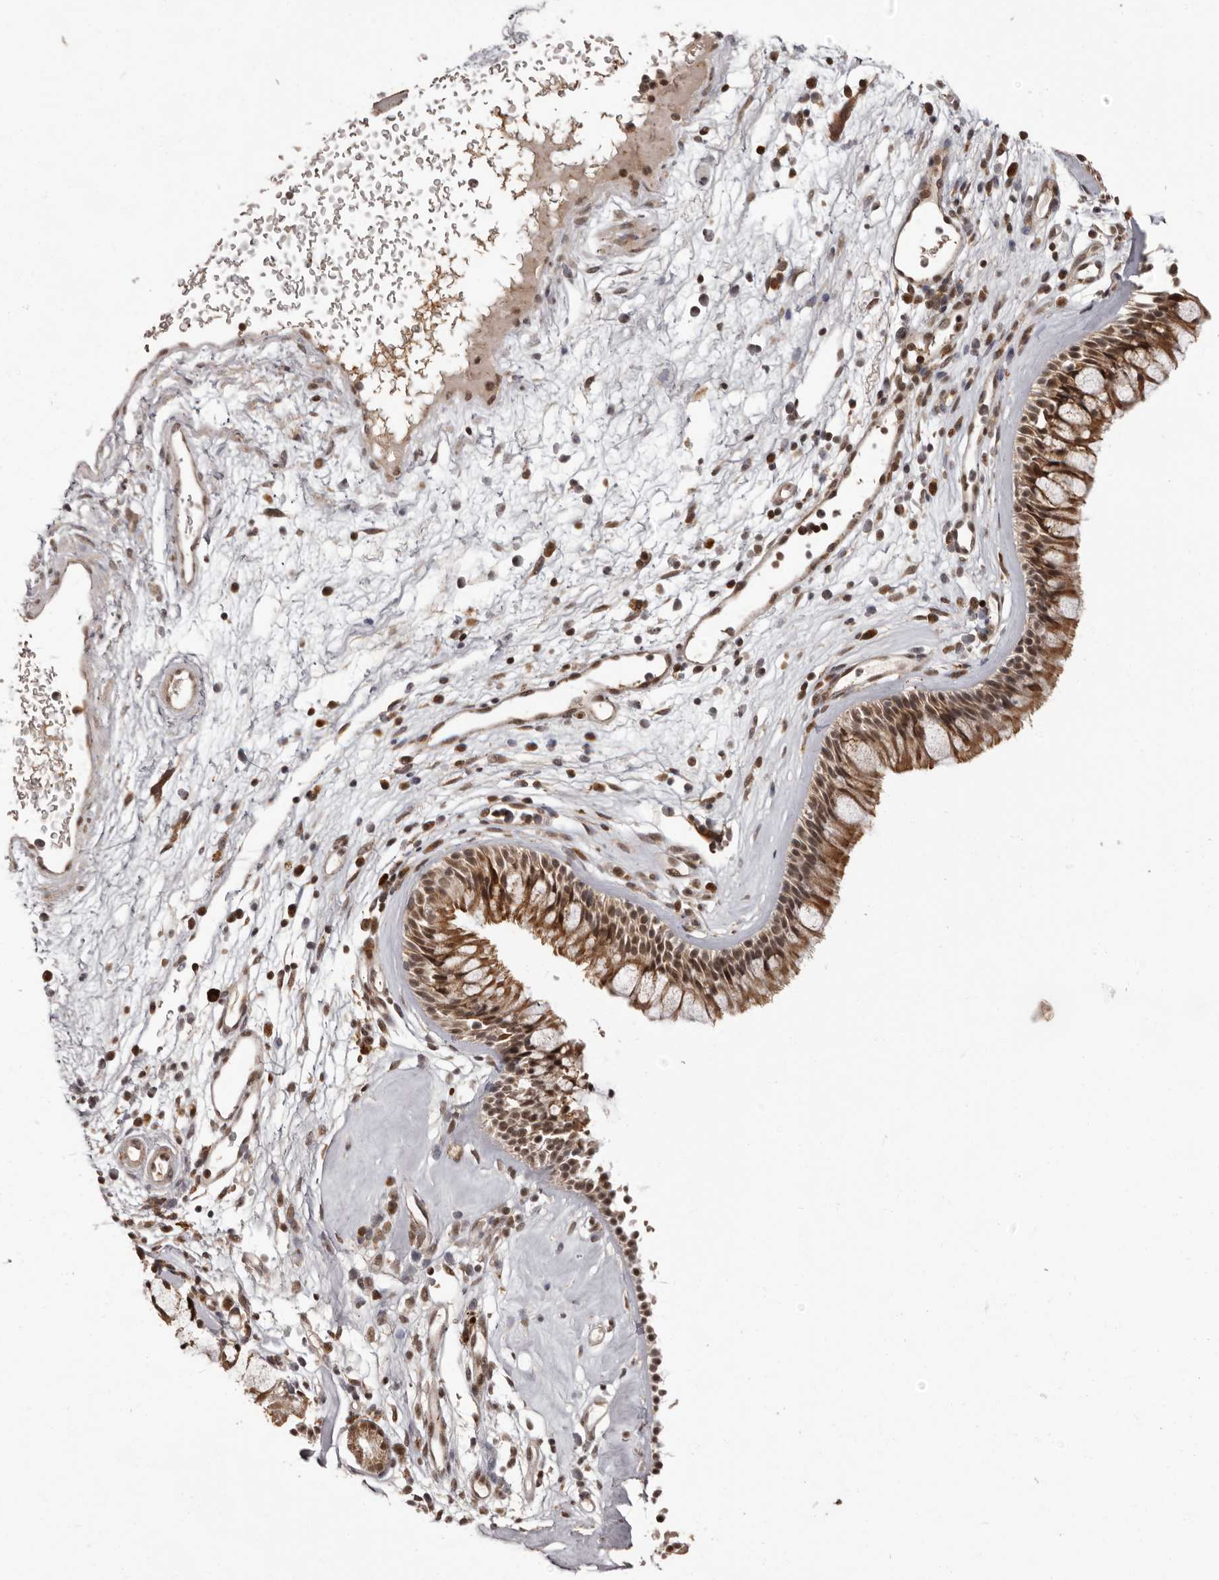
{"staining": {"intensity": "moderate", "quantity": ">75%", "location": "cytoplasmic/membranous,nuclear"}, "tissue": "nasopharynx", "cell_type": "Respiratory epithelial cells", "image_type": "normal", "snomed": [{"axis": "morphology", "description": "Normal tissue, NOS"}, {"axis": "morphology", "description": "Inflammation, NOS"}, {"axis": "morphology", "description": "Malignant melanoma, Metastatic site"}, {"axis": "topography", "description": "Nasopharynx"}], "caption": "A brown stain shows moderate cytoplasmic/membranous,nuclear staining of a protein in respiratory epithelial cells of benign nasopharynx.", "gene": "IL32", "patient": {"sex": "male", "age": 70}}